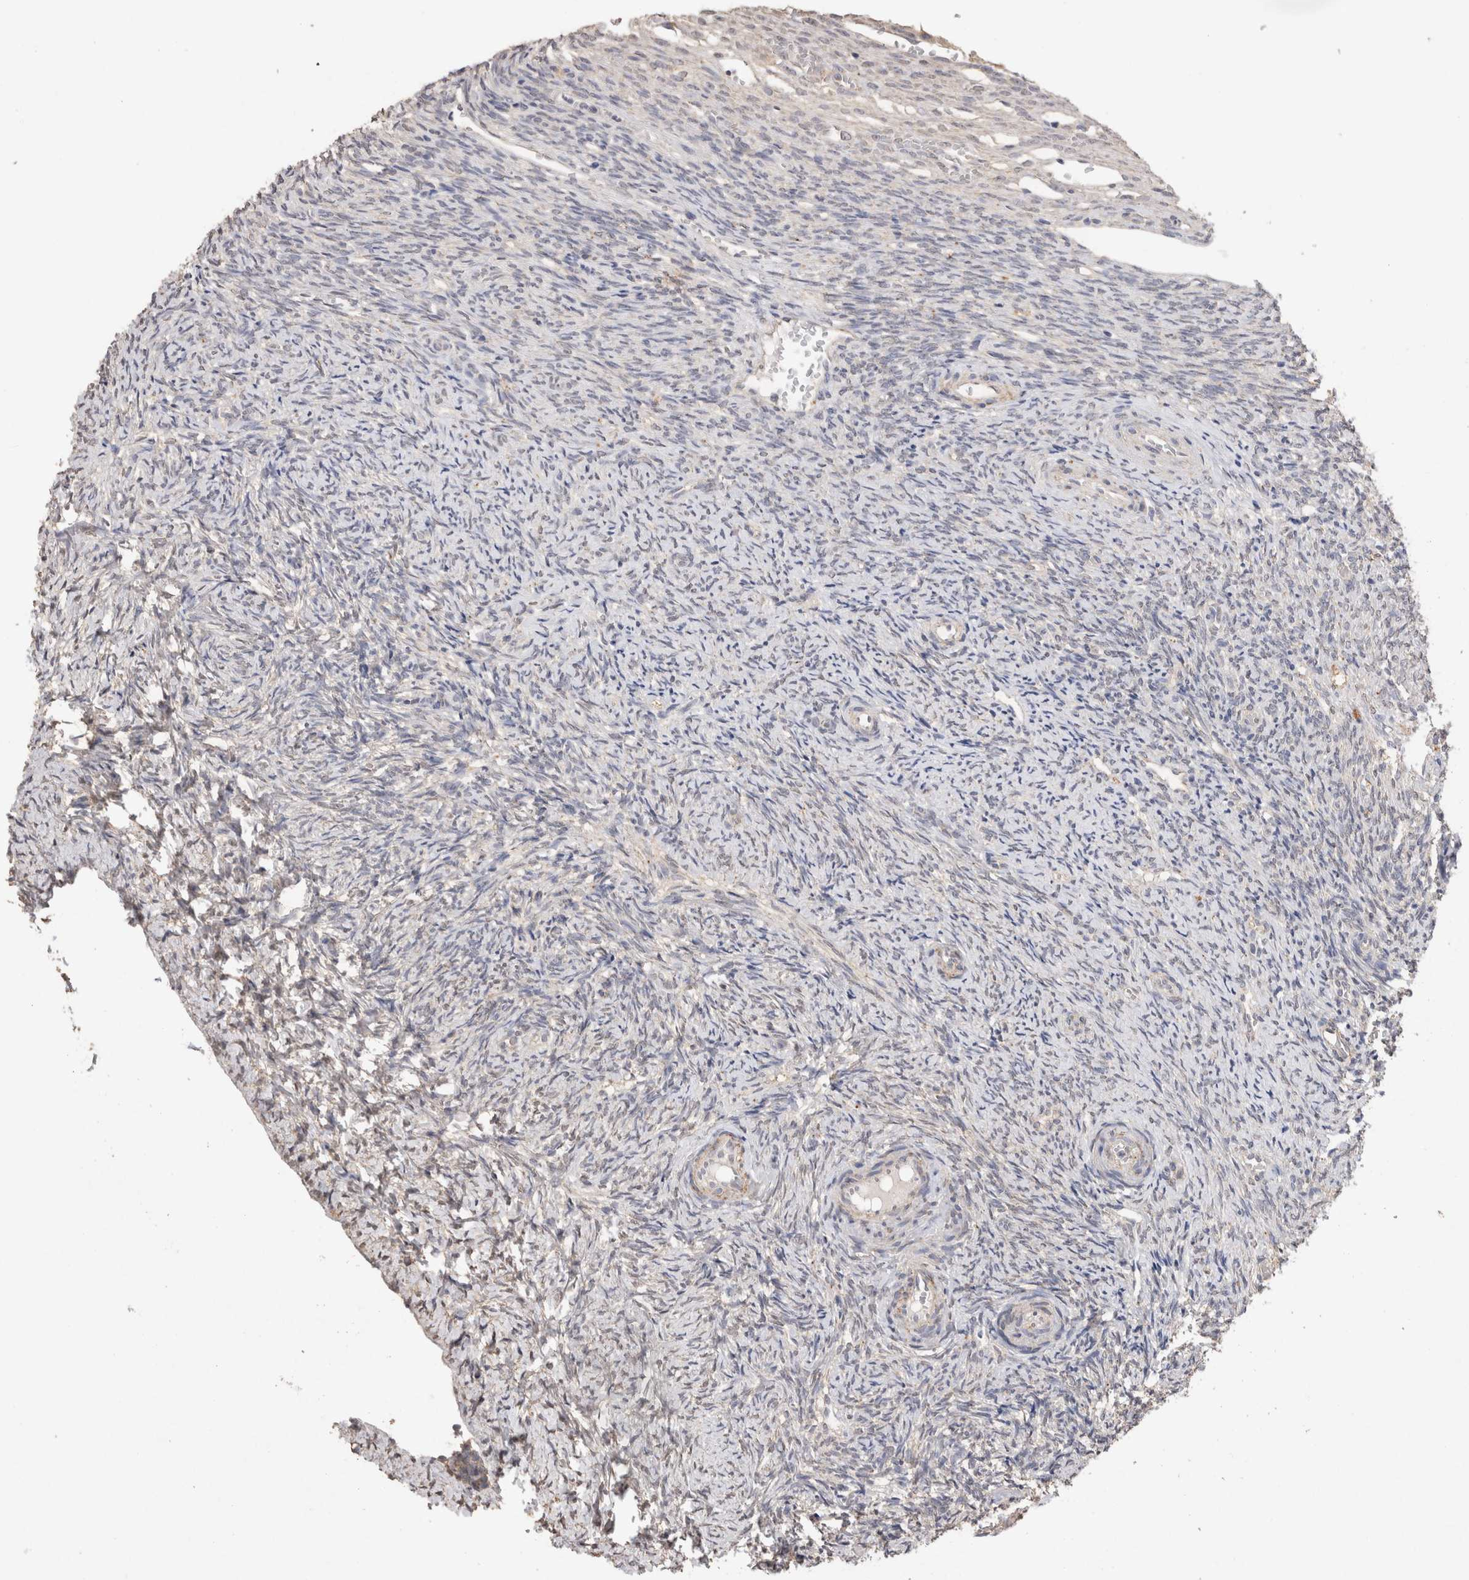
{"staining": {"intensity": "weak", "quantity": ">75%", "location": "cytoplasmic/membranous"}, "tissue": "ovary", "cell_type": "Follicle cells", "image_type": "normal", "snomed": [{"axis": "morphology", "description": "Normal tissue, NOS"}, {"axis": "topography", "description": "Ovary"}], "caption": "Immunohistochemistry (IHC) micrograph of benign ovary: human ovary stained using immunohistochemistry demonstrates low levels of weak protein expression localized specifically in the cytoplasmic/membranous of follicle cells, appearing as a cytoplasmic/membranous brown color.", "gene": "CDH6", "patient": {"sex": "female", "age": 41}}